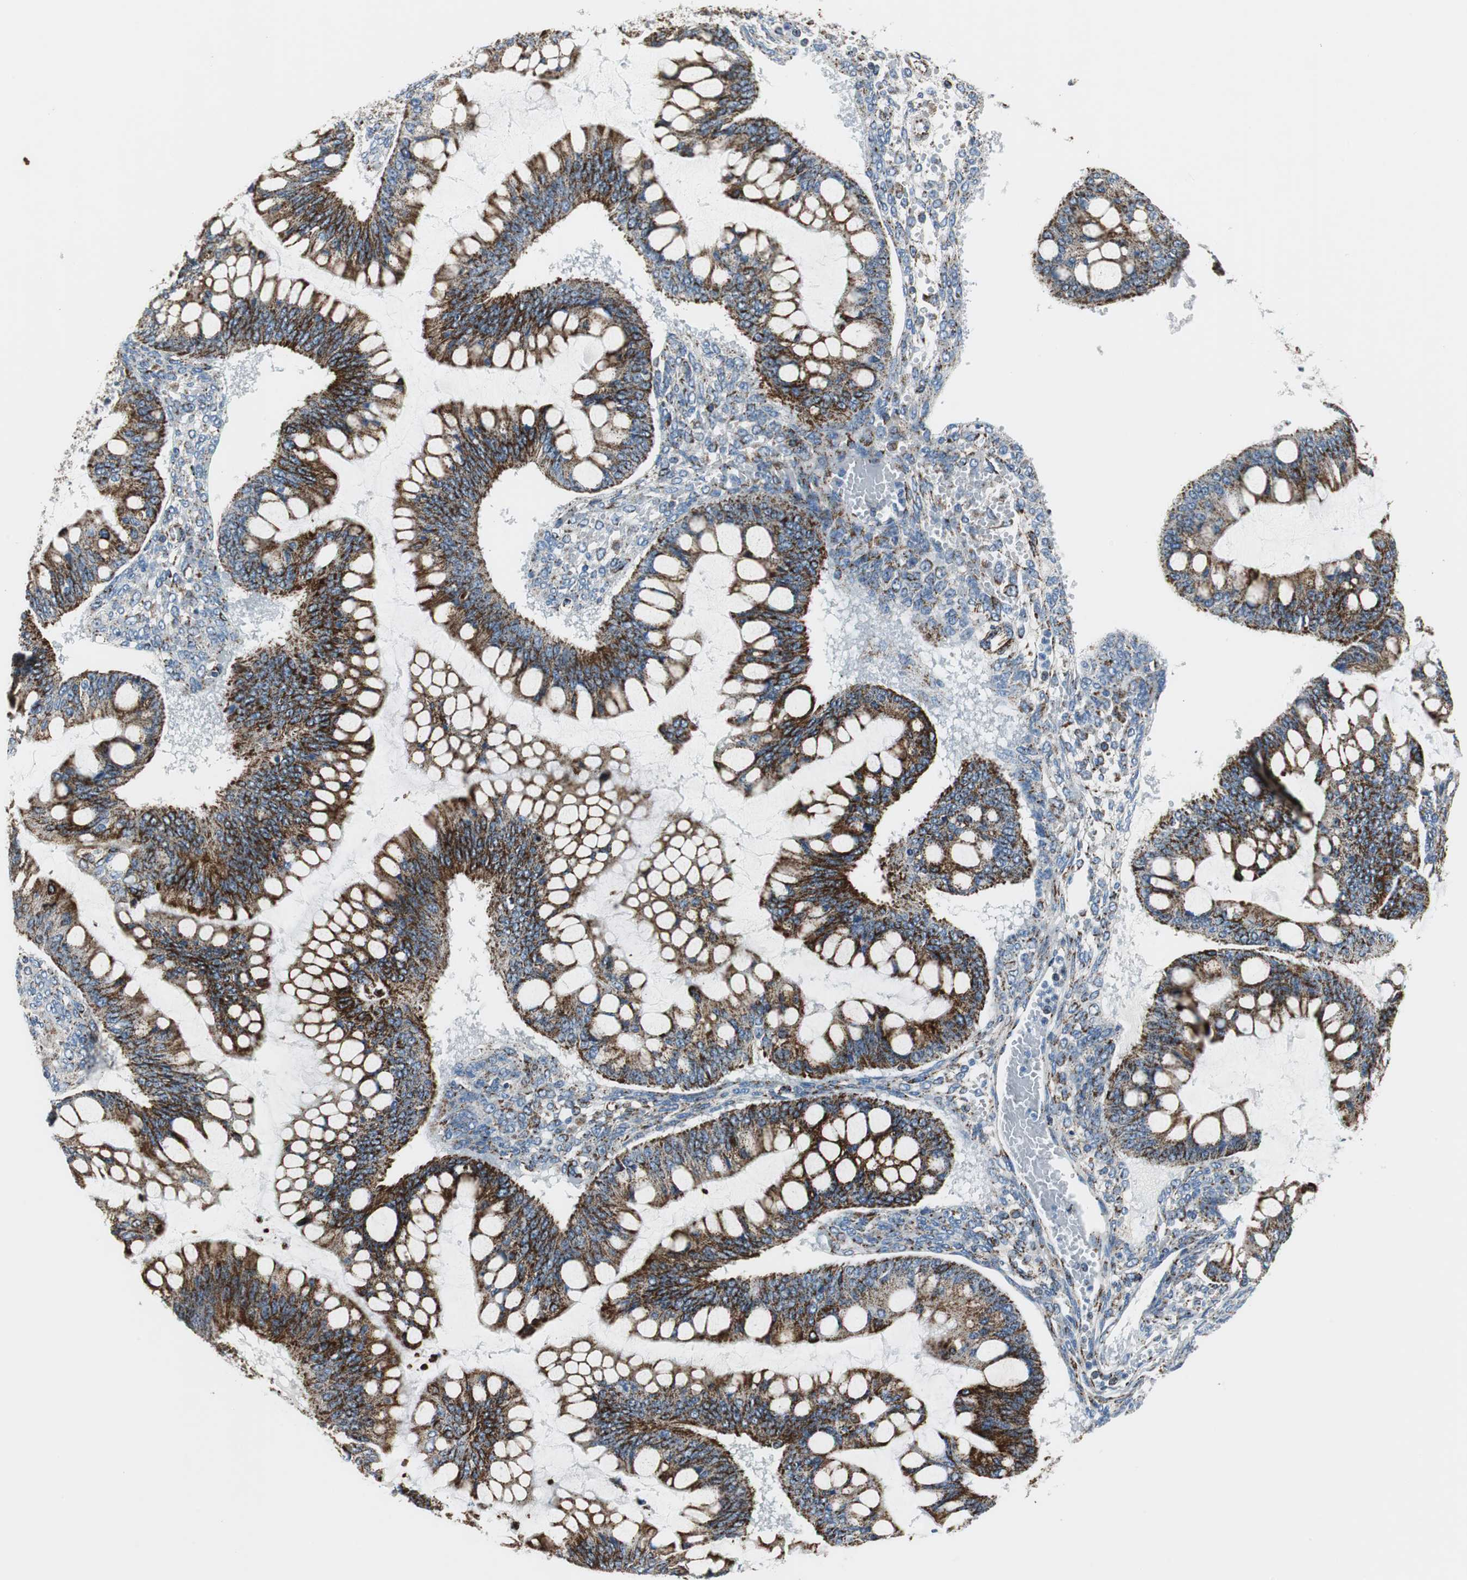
{"staining": {"intensity": "strong", "quantity": ">75%", "location": "cytoplasmic/membranous"}, "tissue": "ovarian cancer", "cell_type": "Tumor cells", "image_type": "cancer", "snomed": [{"axis": "morphology", "description": "Cystadenocarcinoma, mucinous, NOS"}, {"axis": "topography", "description": "Ovary"}], "caption": "Immunohistochemistry (IHC) micrograph of human ovarian cancer stained for a protein (brown), which exhibits high levels of strong cytoplasmic/membranous expression in about >75% of tumor cells.", "gene": "C1QTNF7", "patient": {"sex": "female", "age": 73}}